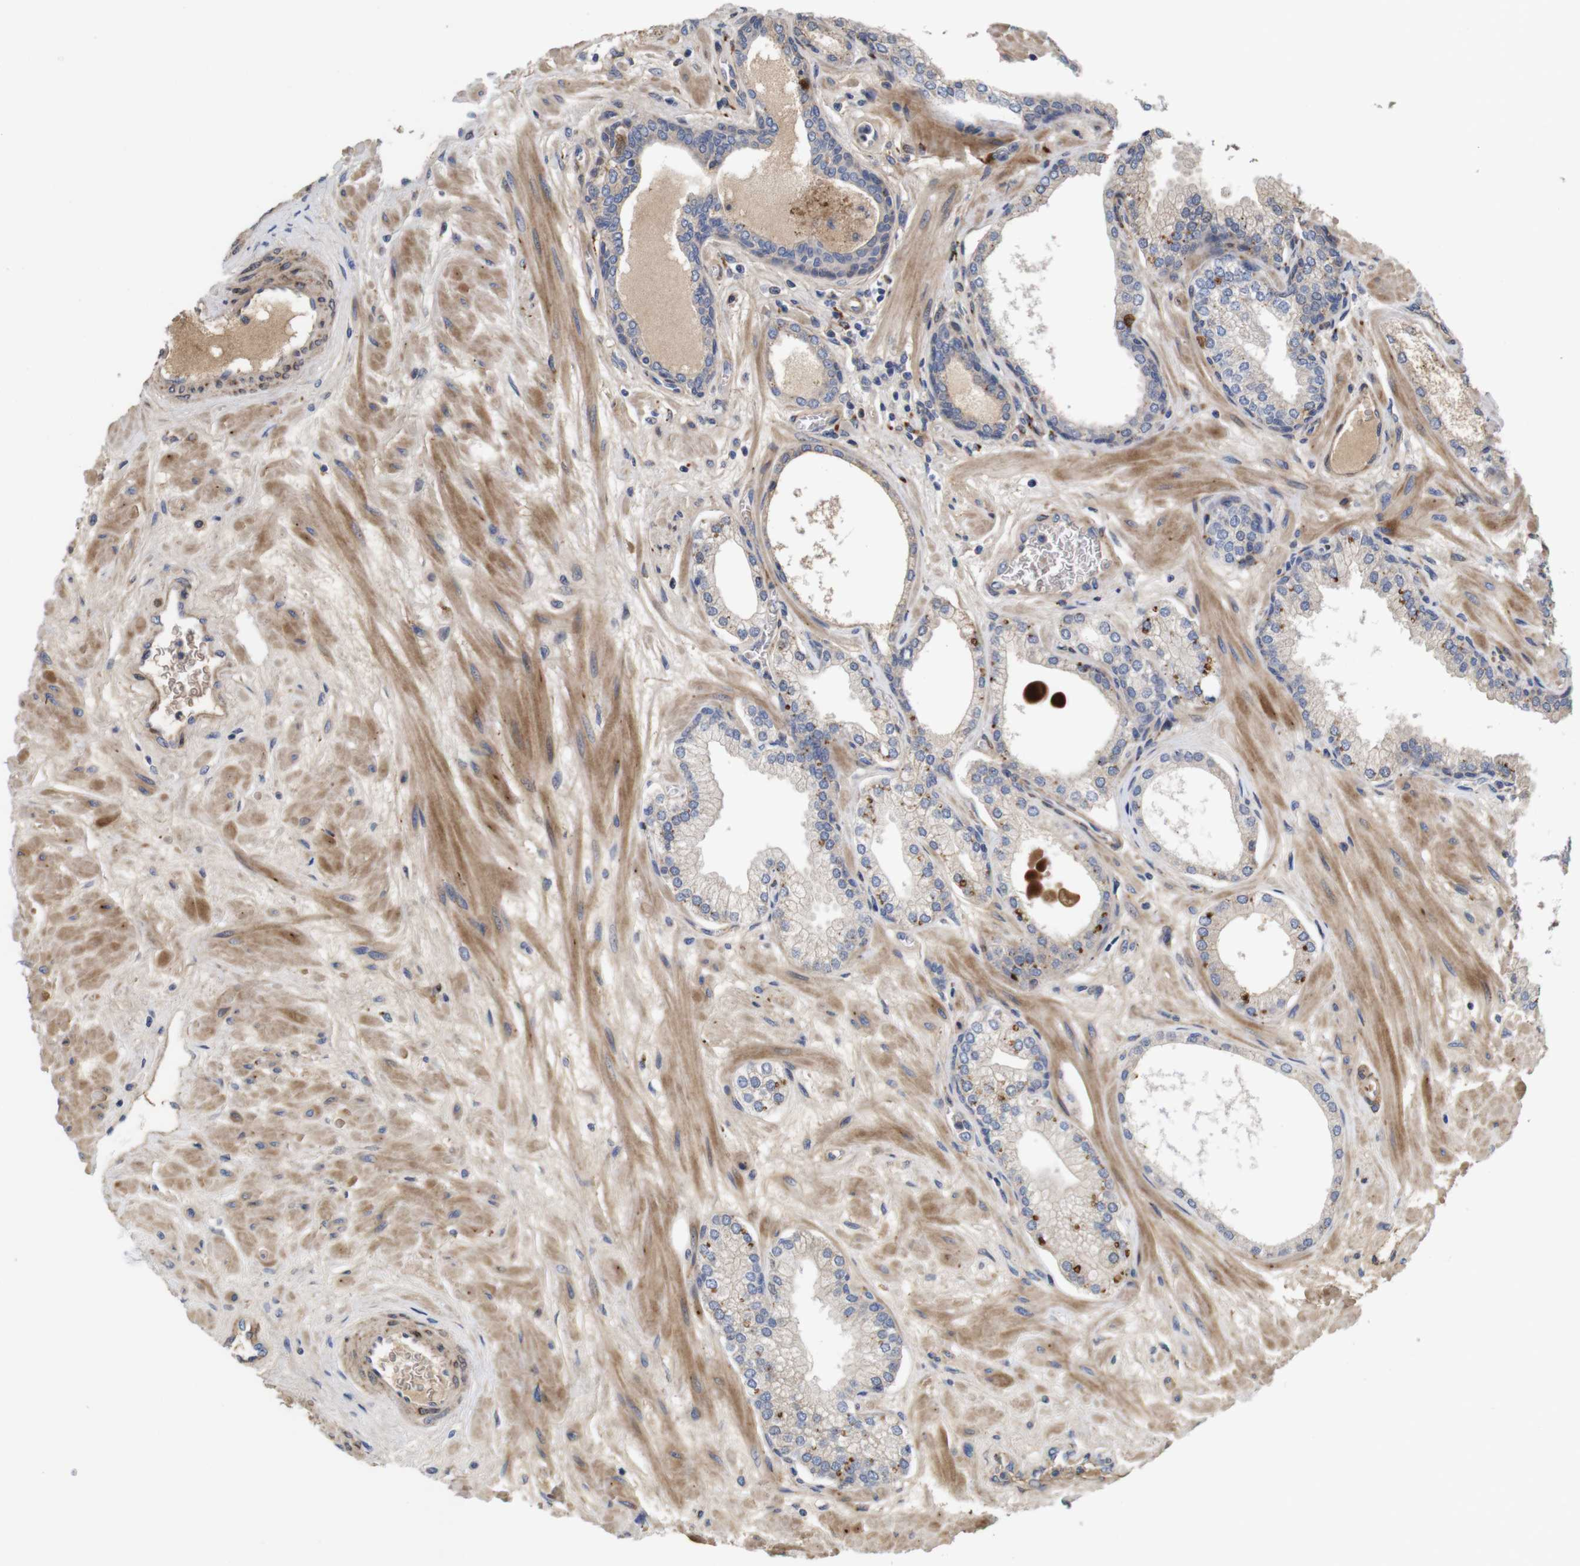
{"staining": {"intensity": "moderate", "quantity": "<25%", "location": "cytoplasmic/membranous"}, "tissue": "prostate", "cell_type": "Glandular cells", "image_type": "normal", "snomed": [{"axis": "morphology", "description": "Normal tissue, NOS"}, {"axis": "morphology", "description": "Urothelial carcinoma, Low grade"}, {"axis": "topography", "description": "Urinary bladder"}, {"axis": "topography", "description": "Prostate"}], "caption": "Immunohistochemistry (IHC) of unremarkable prostate reveals low levels of moderate cytoplasmic/membranous staining in about <25% of glandular cells.", "gene": "SPRY3", "patient": {"sex": "male", "age": 60}}